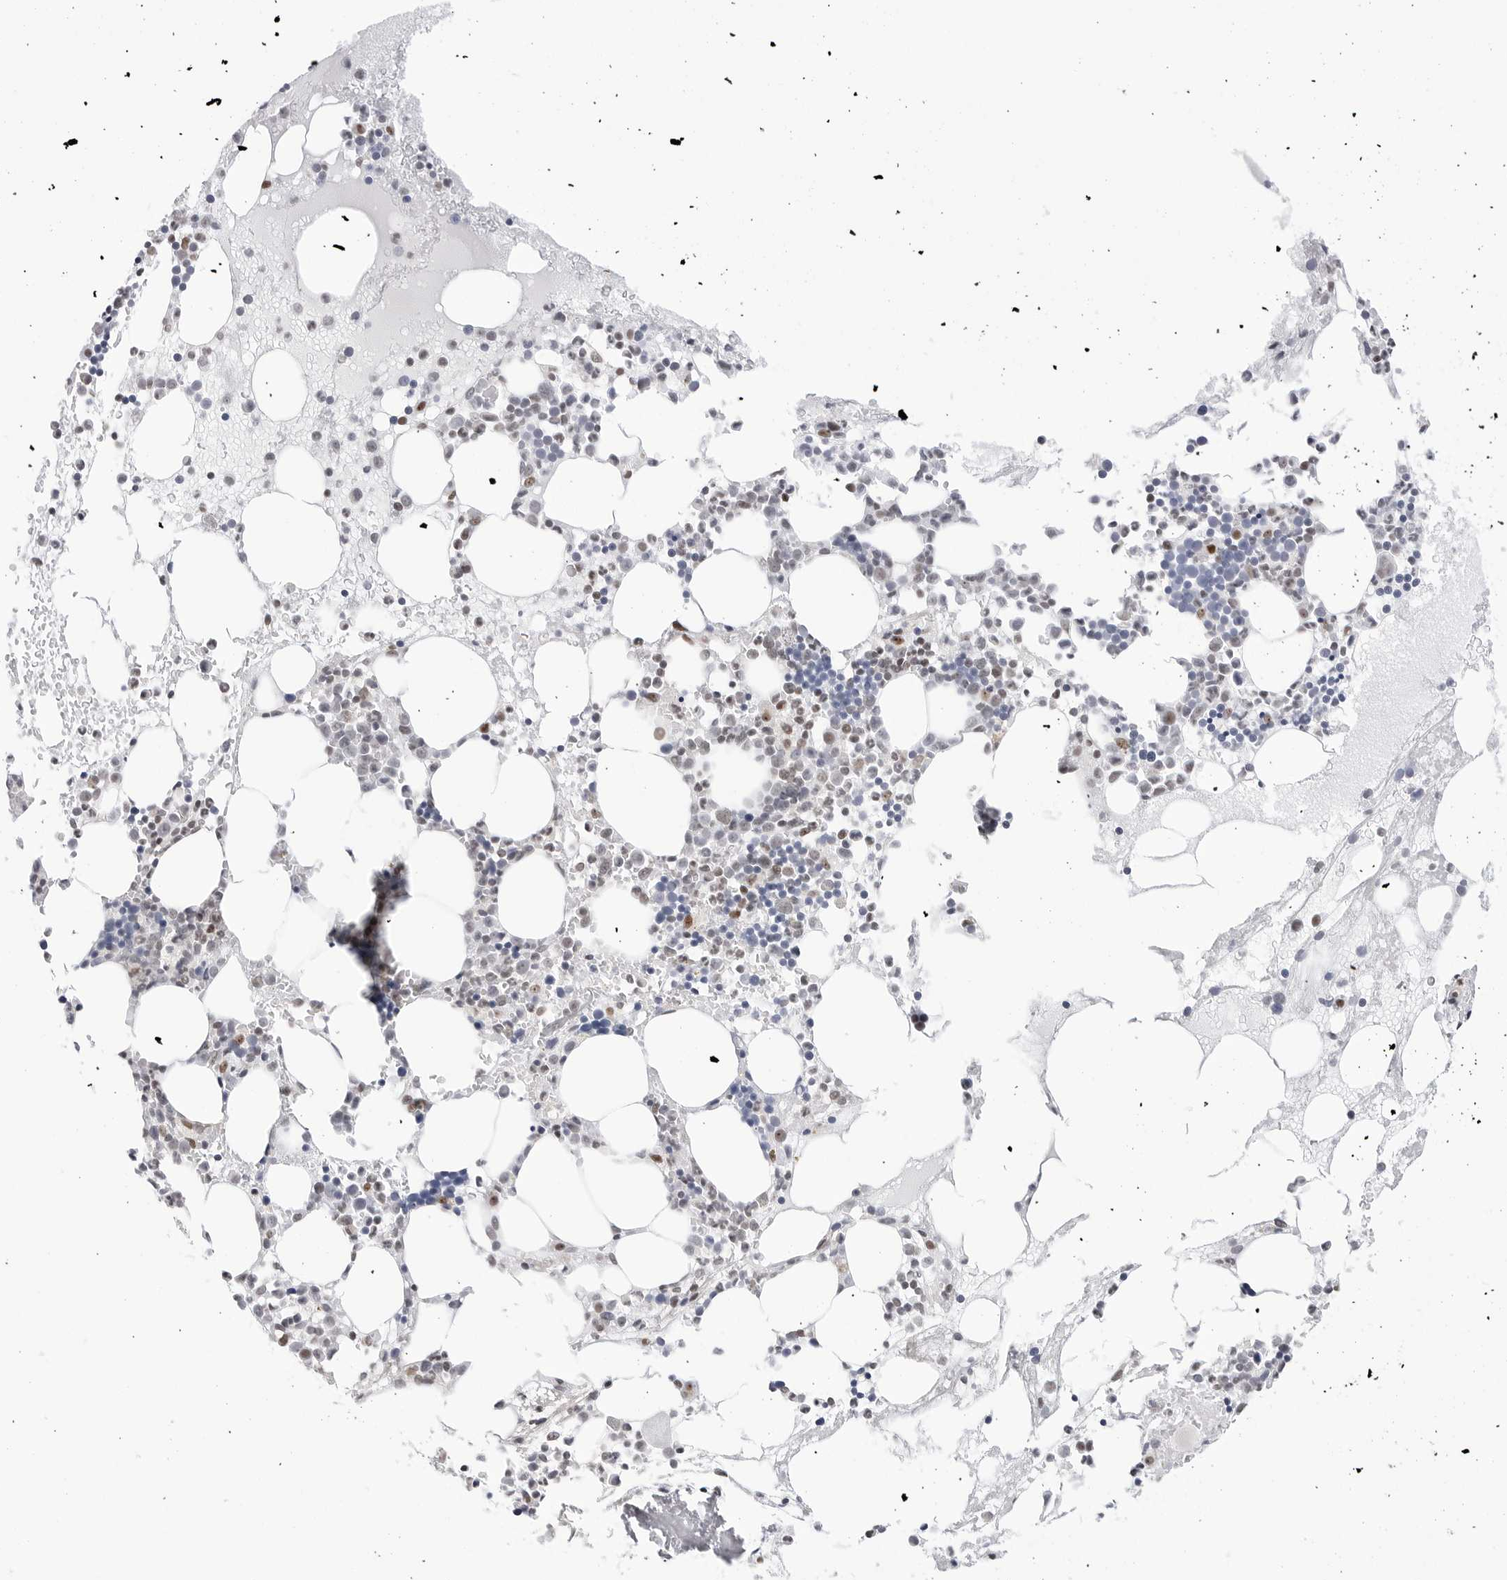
{"staining": {"intensity": "weak", "quantity": "<25%", "location": "nuclear"}, "tissue": "bone marrow", "cell_type": "Hematopoietic cells", "image_type": "normal", "snomed": [{"axis": "morphology", "description": "Normal tissue, NOS"}, {"axis": "topography", "description": "Bone marrow"}], "caption": "IHC micrograph of normal bone marrow: bone marrow stained with DAB exhibits no significant protein expression in hematopoietic cells.", "gene": "C1orf162", "patient": {"sex": "female", "age": 52}}